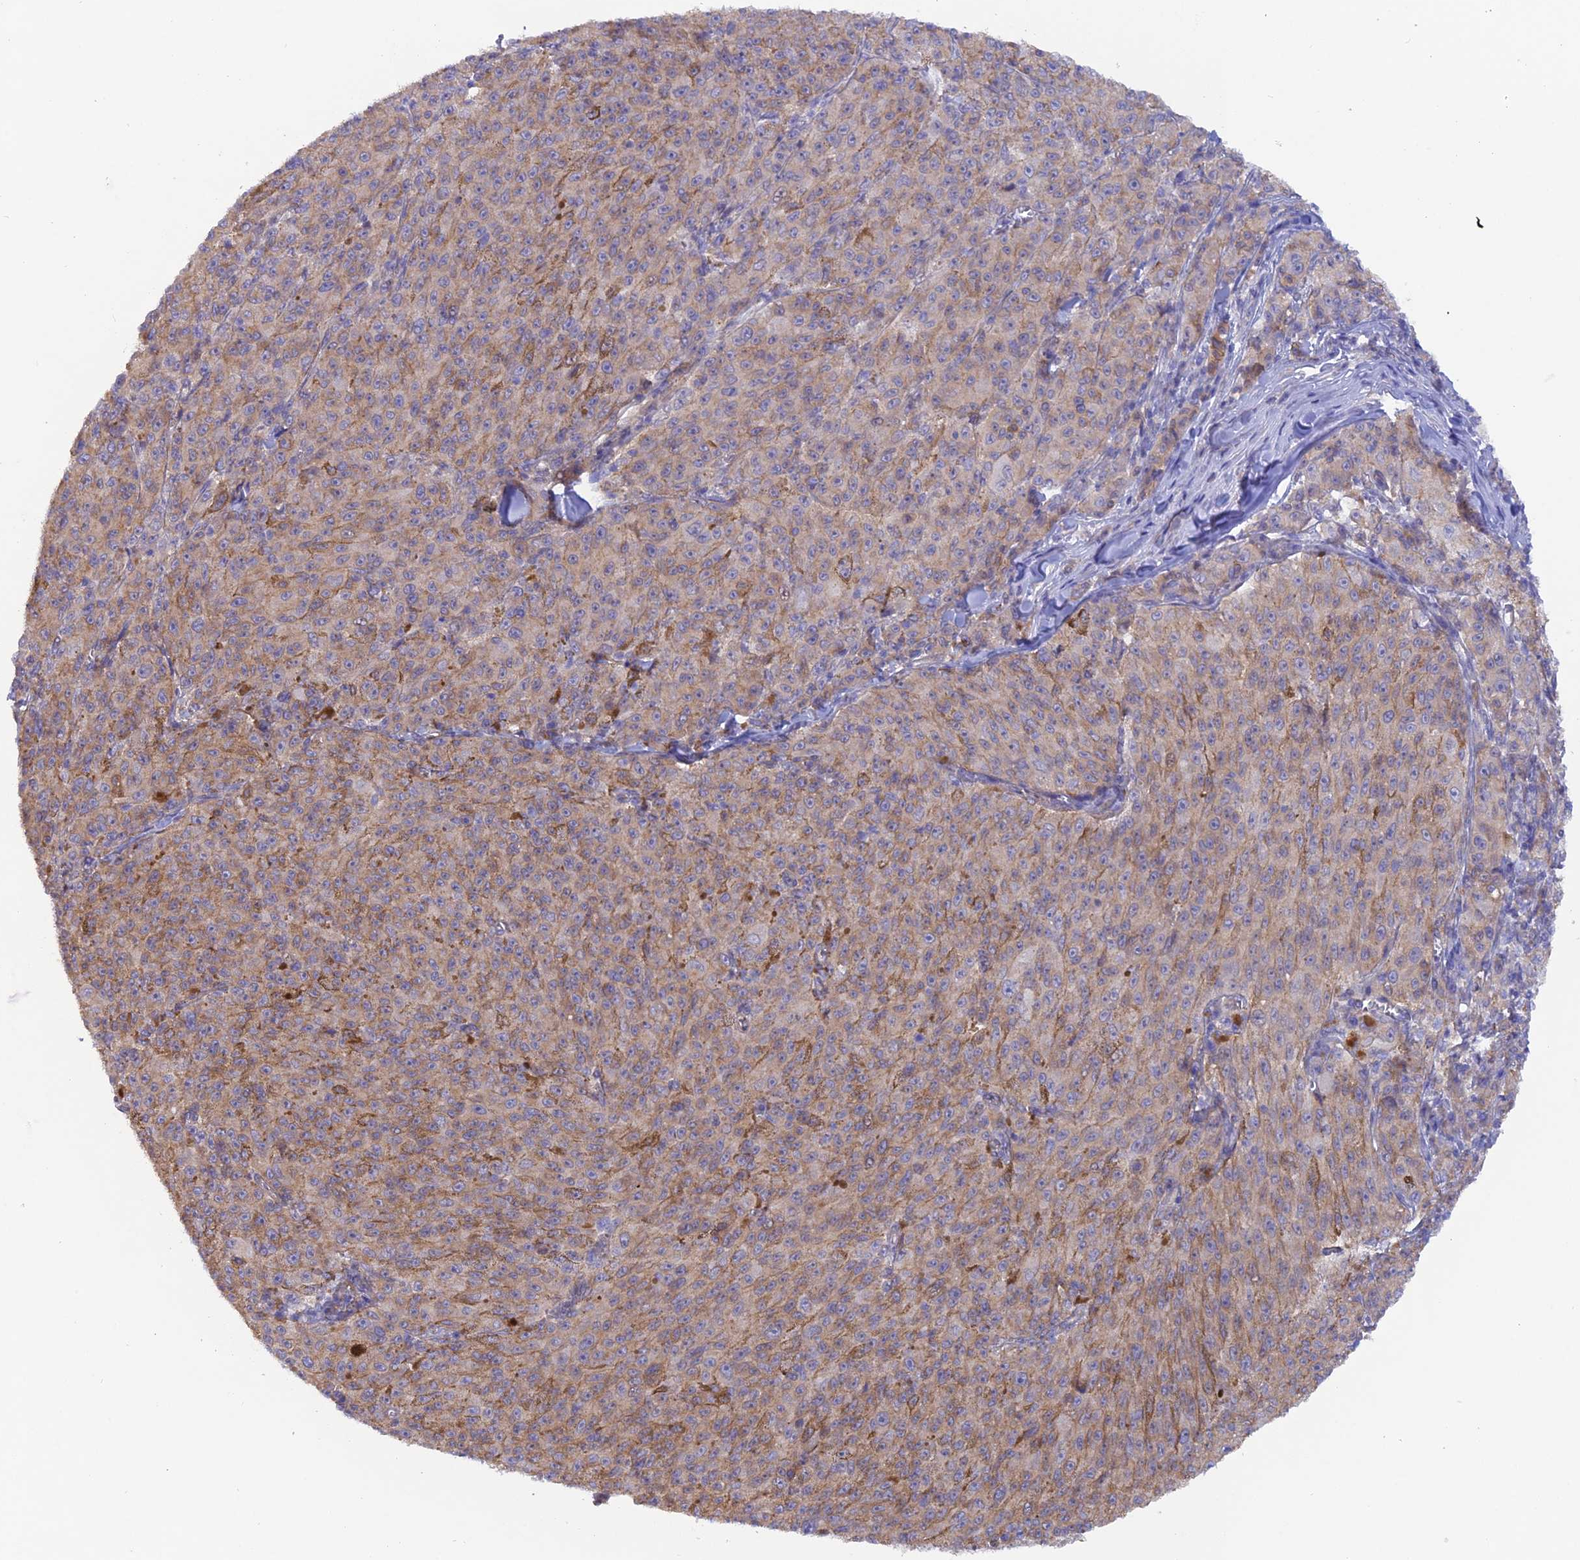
{"staining": {"intensity": "moderate", "quantity": "25%-75%", "location": "cytoplasmic/membranous"}, "tissue": "melanoma", "cell_type": "Tumor cells", "image_type": "cancer", "snomed": [{"axis": "morphology", "description": "Malignant melanoma, NOS"}, {"axis": "topography", "description": "Skin"}], "caption": "Immunohistochemical staining of malignant melanoma demonstrates medium levels of moderate cytoplasmic/membranous protein expression in about 25%-75% of tumor cells.", "gene": "FZR1", "patient": {"sex": "female", "age": 52}}